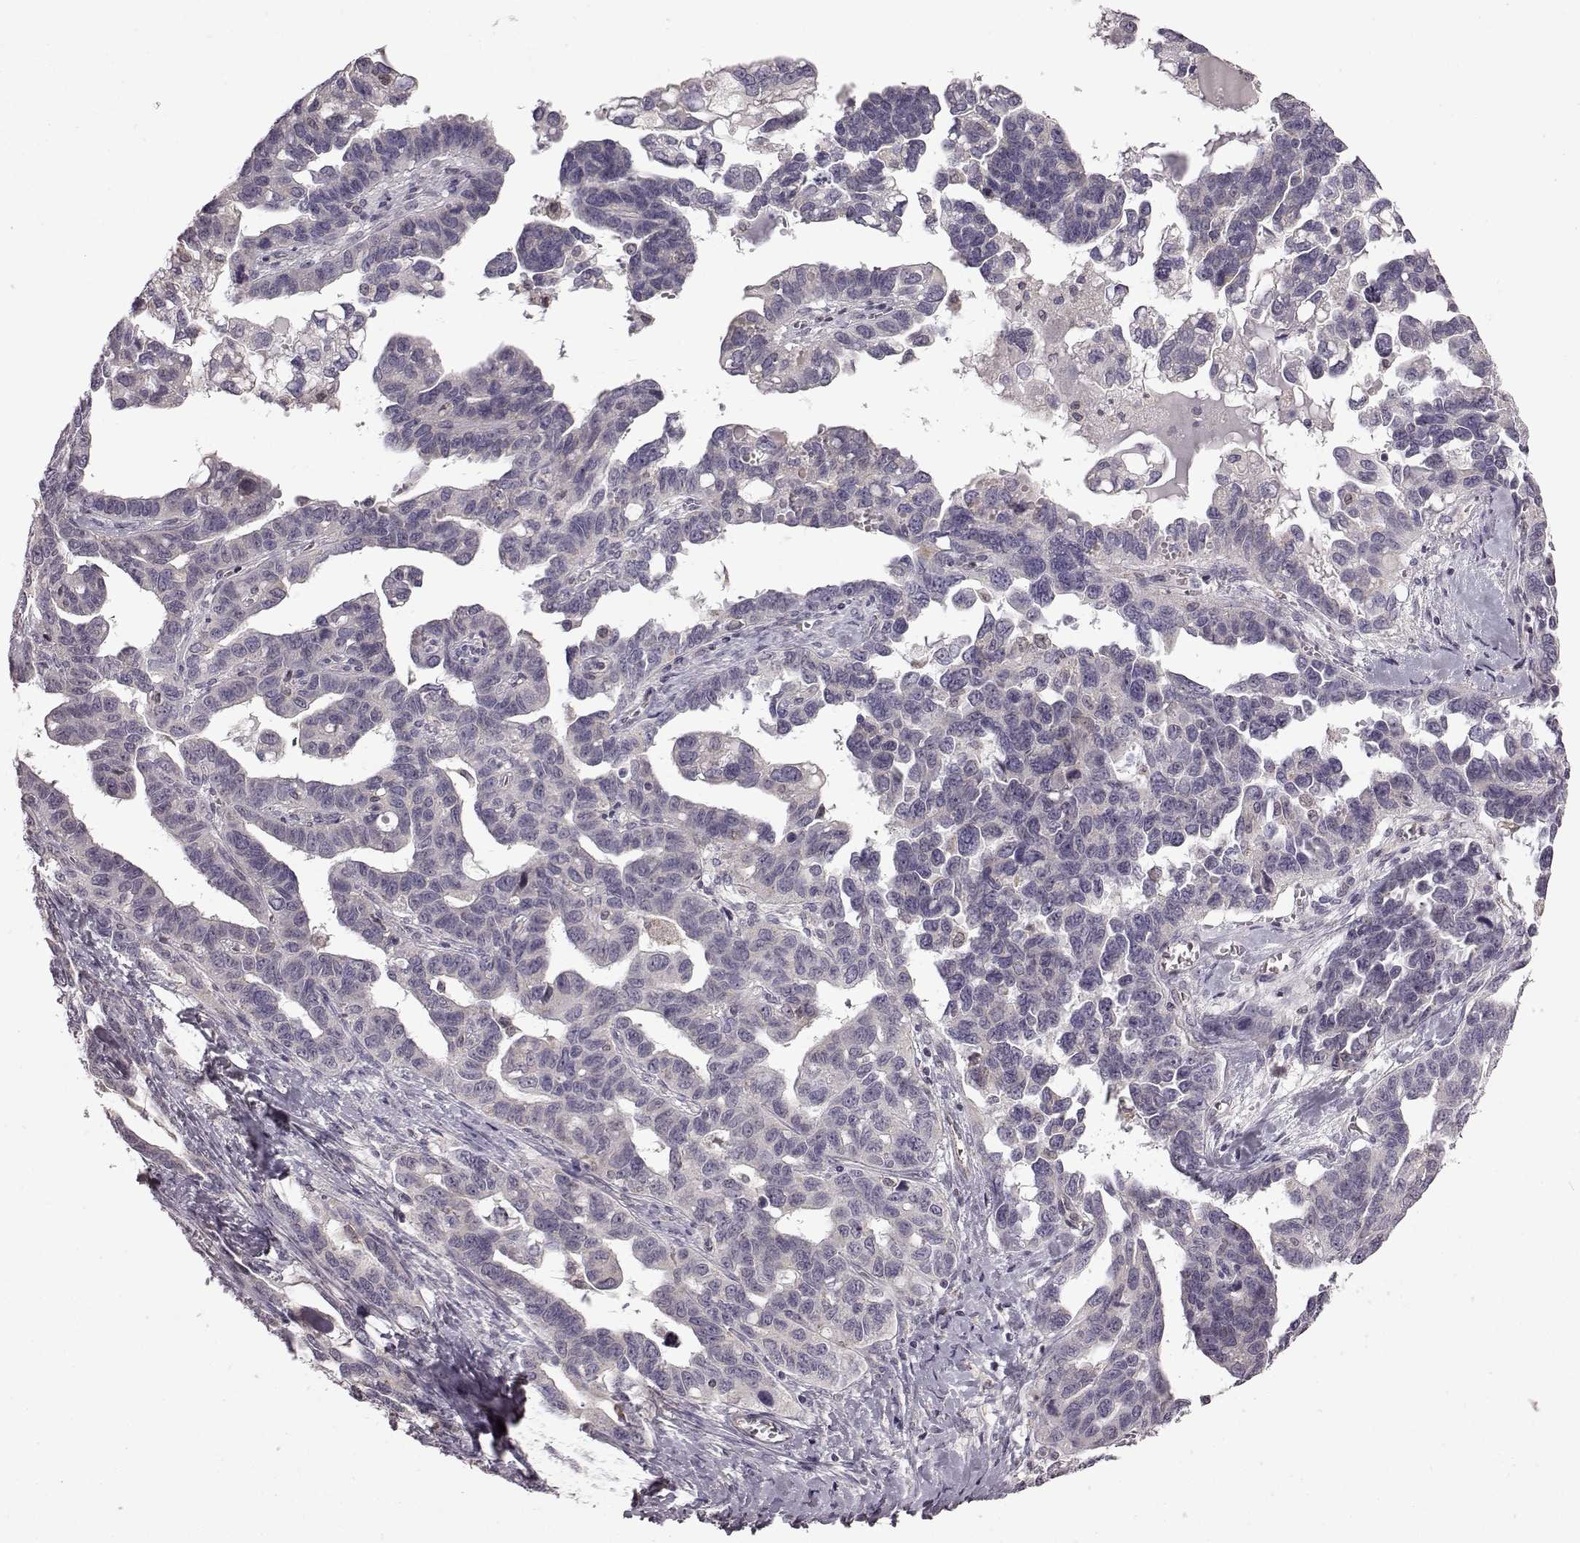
{"staining": {"intensity": "negative", "quantity": "none", "location": "none"}, "tissue": "ovarian cancer", "cell_type": "Tumor cells", "image_type": "cancer", "snomed": [{"axis": "morphology", "description": "Cystadenocarcinoma, serous, NOS"}, {"axis": "topography", "description": "Ovary"}], "caption": "Photomicrograph shows no protein staining in tumor cells of ovarian cancer (serous cystadenocarcinoma) tissue. The staining was performed using DAB (3,3'-diaminobenzidine) to visualize the protein expression in brown, while the nuclei were stained in blue with hematoxylin (Magnification: 20x).", "gene": "B3GNT6", "patient": {"sex": "female", "age": 69}}